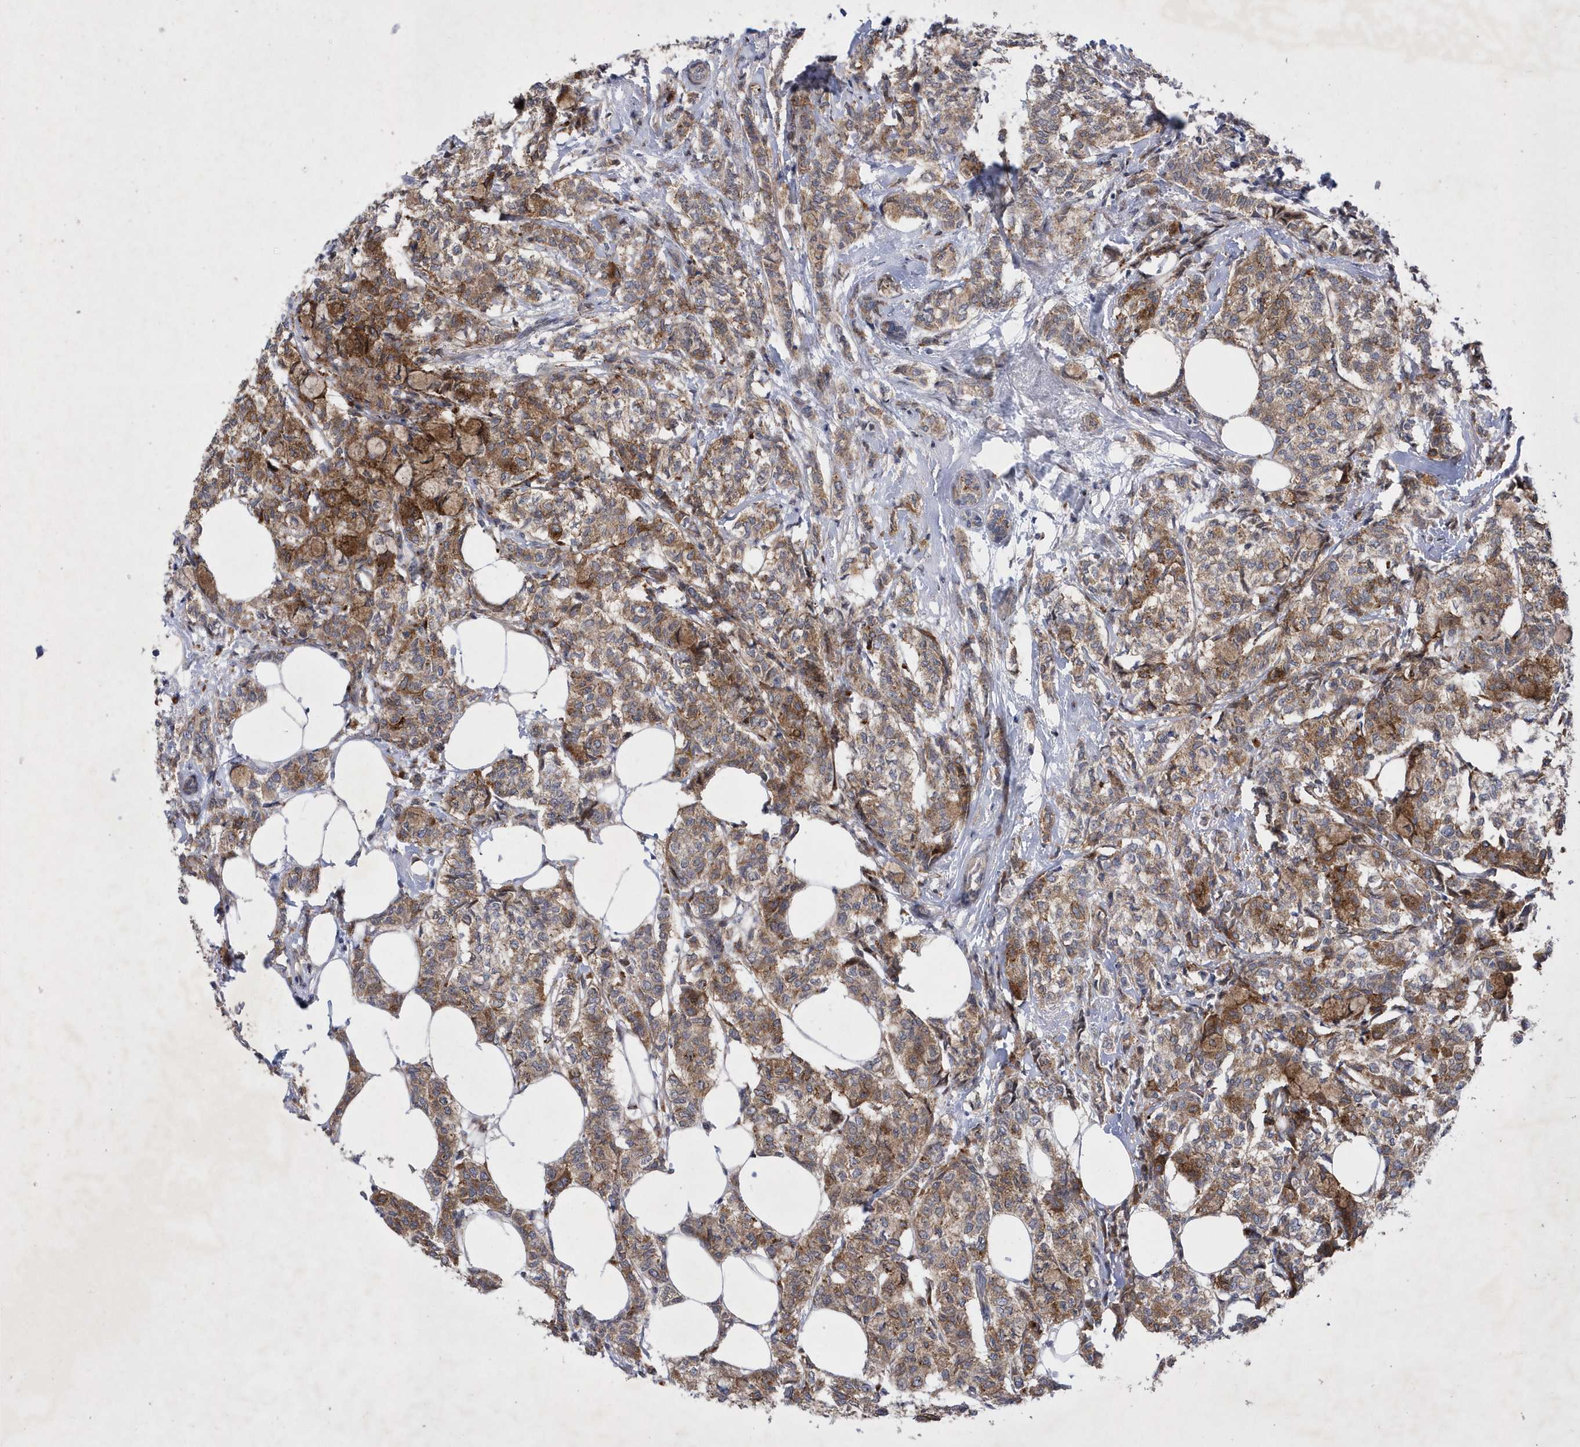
{"staining": {"intensity": "moderate", "quantity": ">75%", "location": "cytoplasmic/membranous"}, "tissue": "breast cancer", "cell_type": "Tumor cells", "image_type": "cancer", "snomed": [{"axis": "morphology", "description": "Lobular carcinoma"}, {"axis": "topography", "description": "Breast"}], "caption": "This image demonstrates immunohistochemistry (IHC) staining of human breast lobular carcinoma, with medium moderate cytoplasmic/membranous positivity in approximately >75% of tumor cells.", "gene": "LONRF2", "patient": {"sex": "female", "age": 60}}